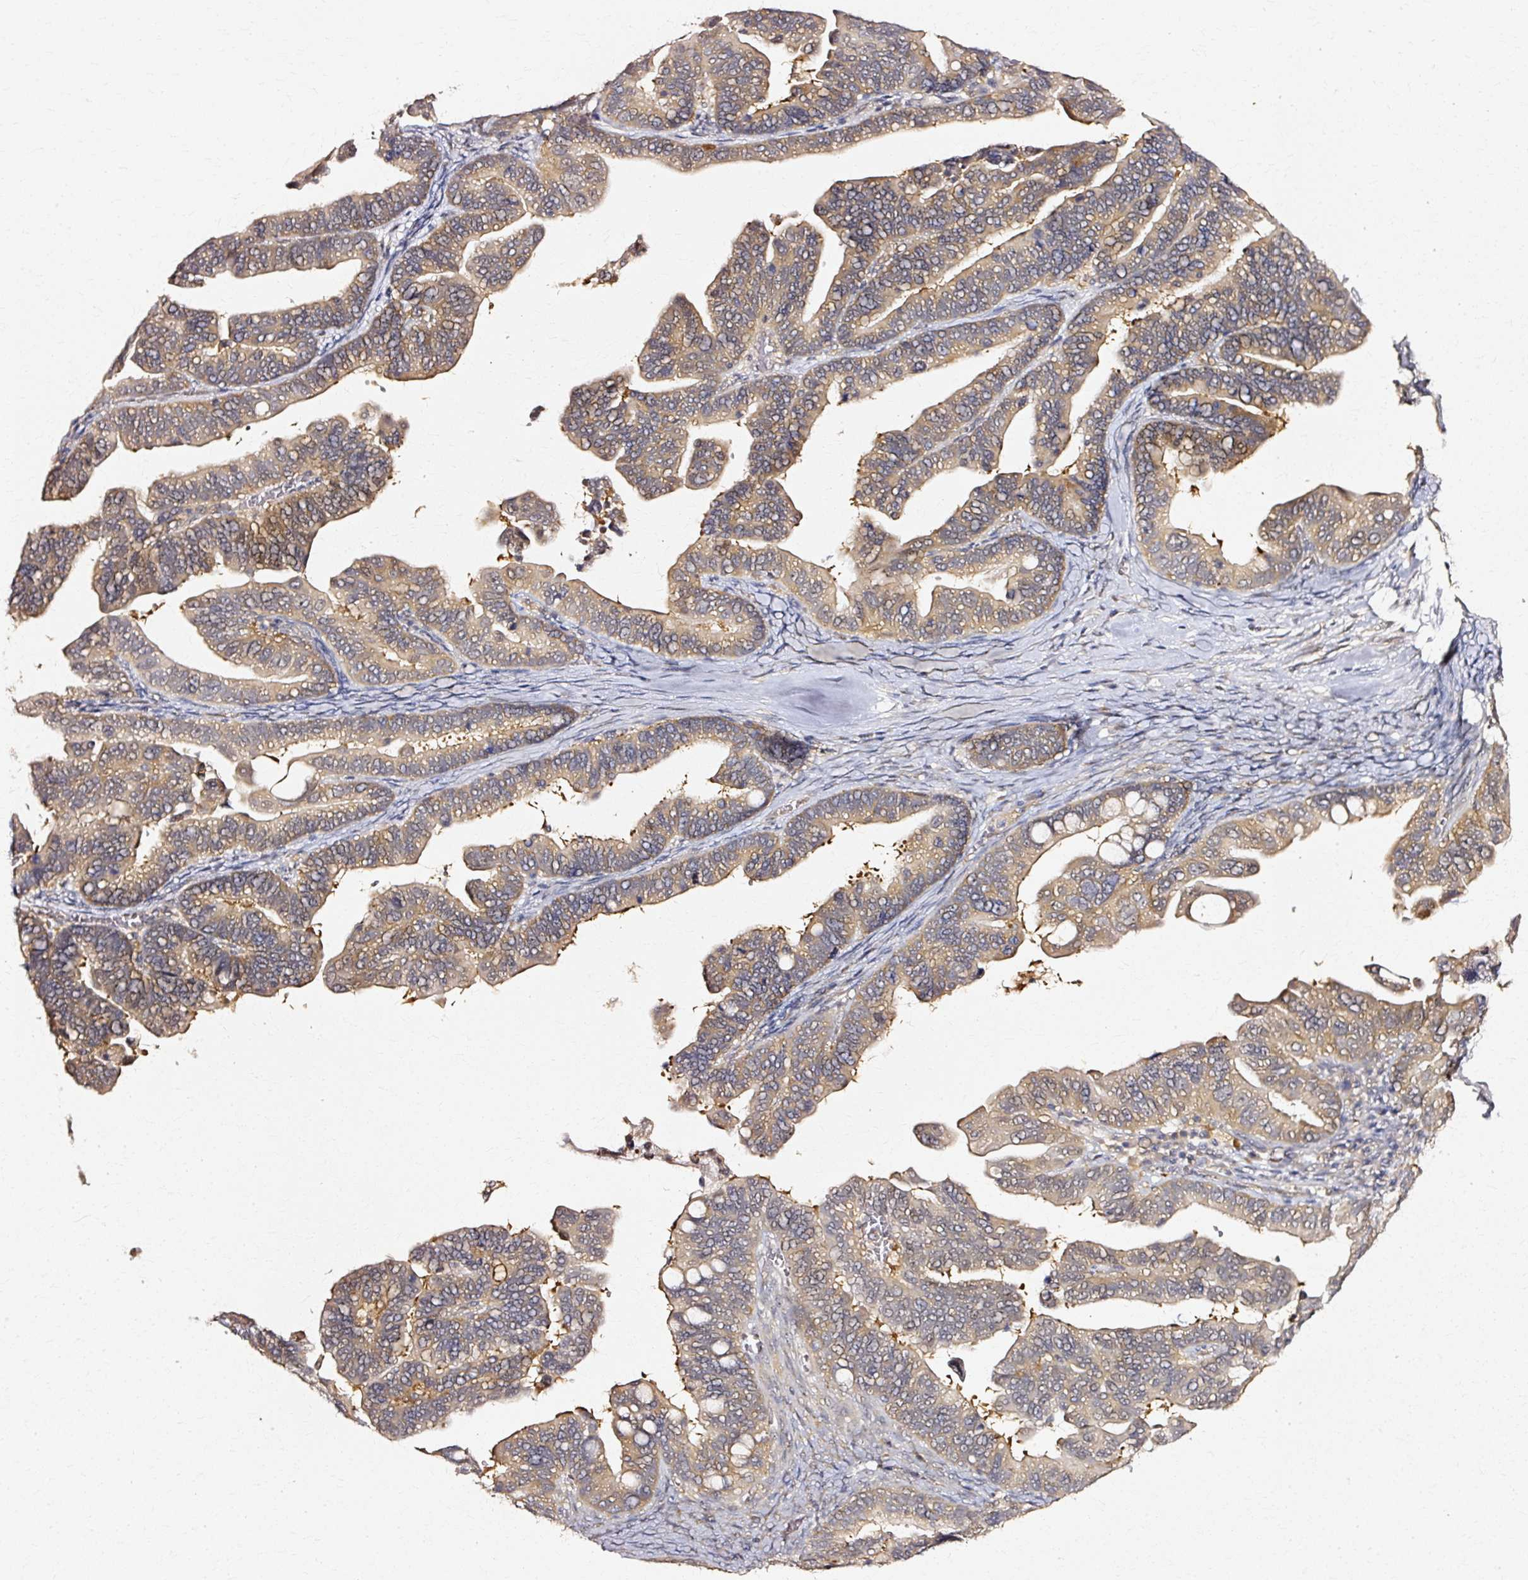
{"staining": {"intensity": "moderate", "quantity": ">75%", "location": "cytoplasmic/membranous"}, "tissue": "ovarian cancer", "cell_type": "Tumor cells", "image_type": "cancer", "snomed": [{"axis": "morphology", "description": "Cystadenocarcinoma, serous, NOS"}, {"axis": "topography", "description": "Ovary"}], "caption": "Serous cystadenocarcinoma (ovarian) stained for a protein (brown) exhibits moderate cytoplasmic/membranous positive positivity in approximately >75% of tumor cells.", "gene": "RGPD5", "patient": {"sex": "female", "age": 56}}